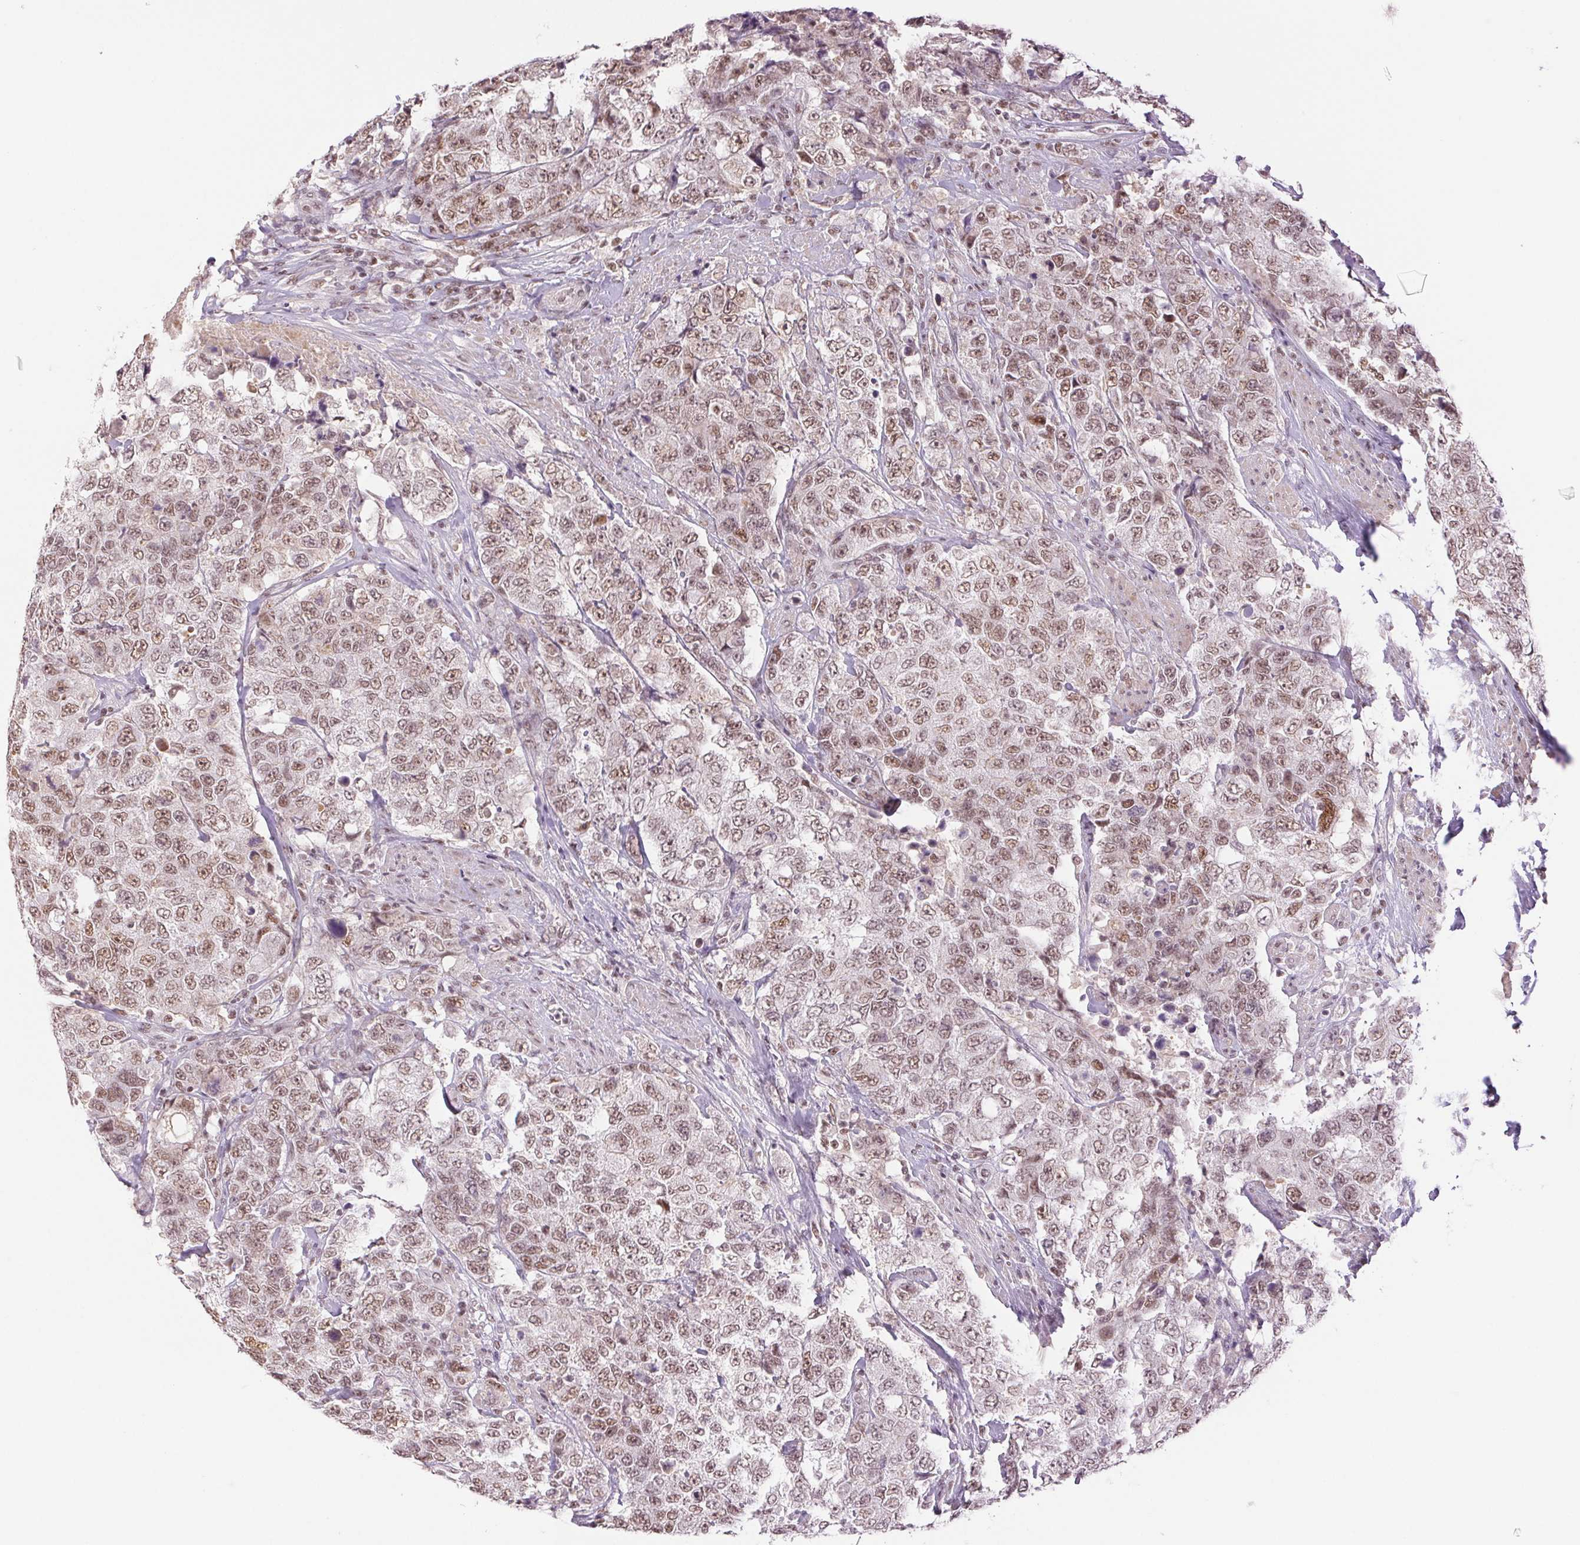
{"staining": {"intensity": "moderate", "quantity": ">75%", "location": "nuclear"}, "tissue": "urothelial cancer", "cell_type": "Tumor cells", "image_type": "cancer", "snomed": [{"axis": "morphology", "description": "Urothelial carcinoma, High grade"}, {"axis": "topography", "description": "Urinary bladder"}], "caption": "Immunohistochemistry (DAB (3,3'-diaminobenzidine)) staining of urothelial cancer exhibits moderate nuclear protein positivity in about >75% of tumor cells.", "gene": "RPRD1B", "patient": {"sex": "female", "age": 78}}